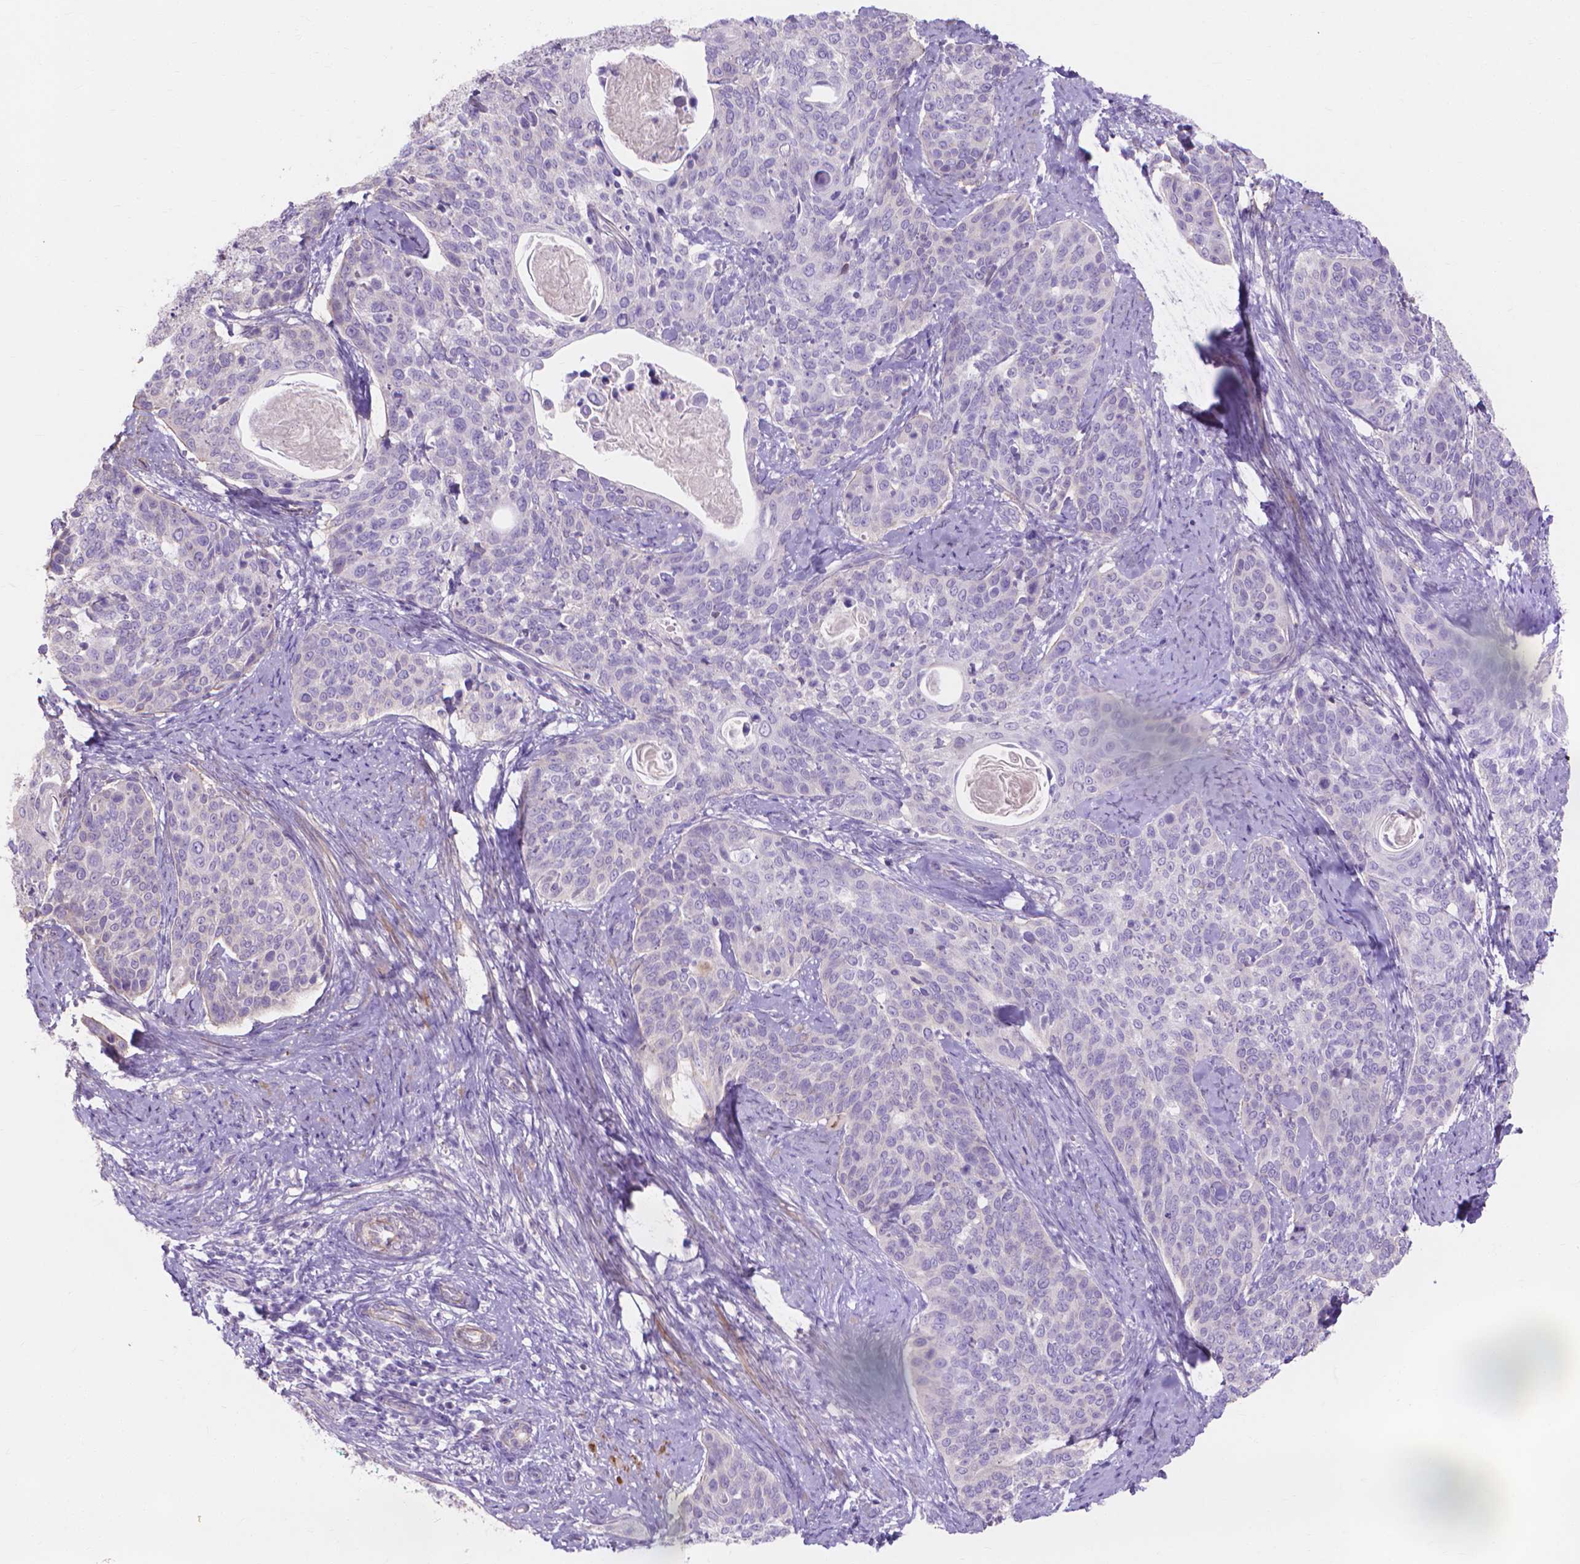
{"staining": {"intensity": "negative", "quantity": "none", "location": "none"}, "tissue": "cervical cancer", "cell_type": "Tumor cells", "image_type": "cancer", "snomed": [{"axis": "morphology", "description": "Squamous cell carcinoma, NOS"}, {"axis": "topography", "description": "Cervix"}], "caption": "Immunohistochemistry photomicrograph of neoplastic tissue: cervical squamous cell carcinoma stained with DAB shows no significant protein positivity in tumor cells.", "gene": "MBLAC1", "patient": {"sex": "female", "age": 69}}